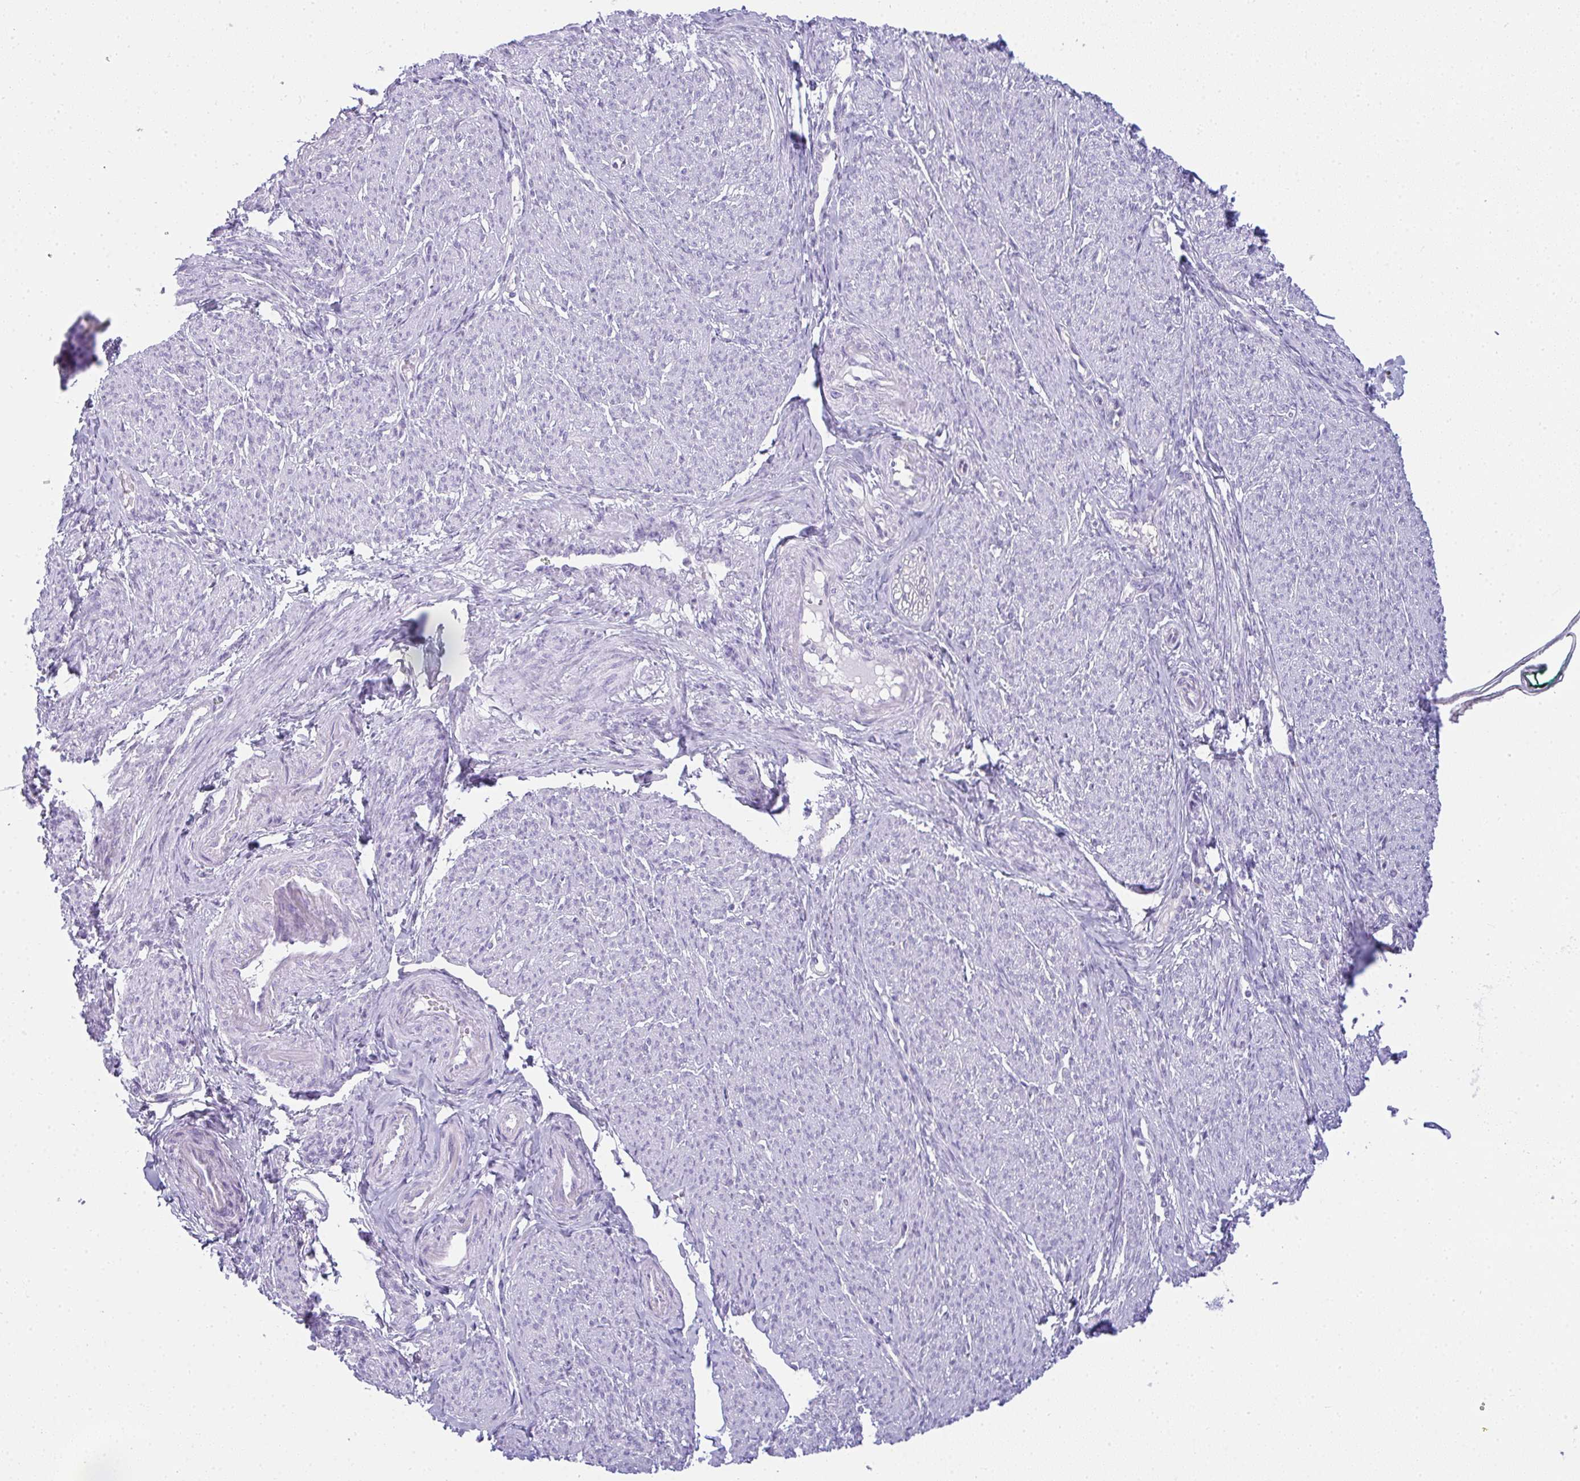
{"staining": {"intensity": "negative", "quantity": "none", "location": "none"}, "tissue": "smooth muscle", "cell_type": "Smooth muscle cells", "image_type": "normal", "snomed": [{"axis": "morphology", "description": "Normal tissue, NOS"}, {"axis": "topography", "description": "Smooth muscle"}], "caption": "A high-resolution photomicrograph shows immunohistochemistry staining of unremarkable smooth muscle, which demonstrates no significant staining in smooth muscle cells.", "gene": "RASL10A", "patient": {"sex": "female", "age": 65}}